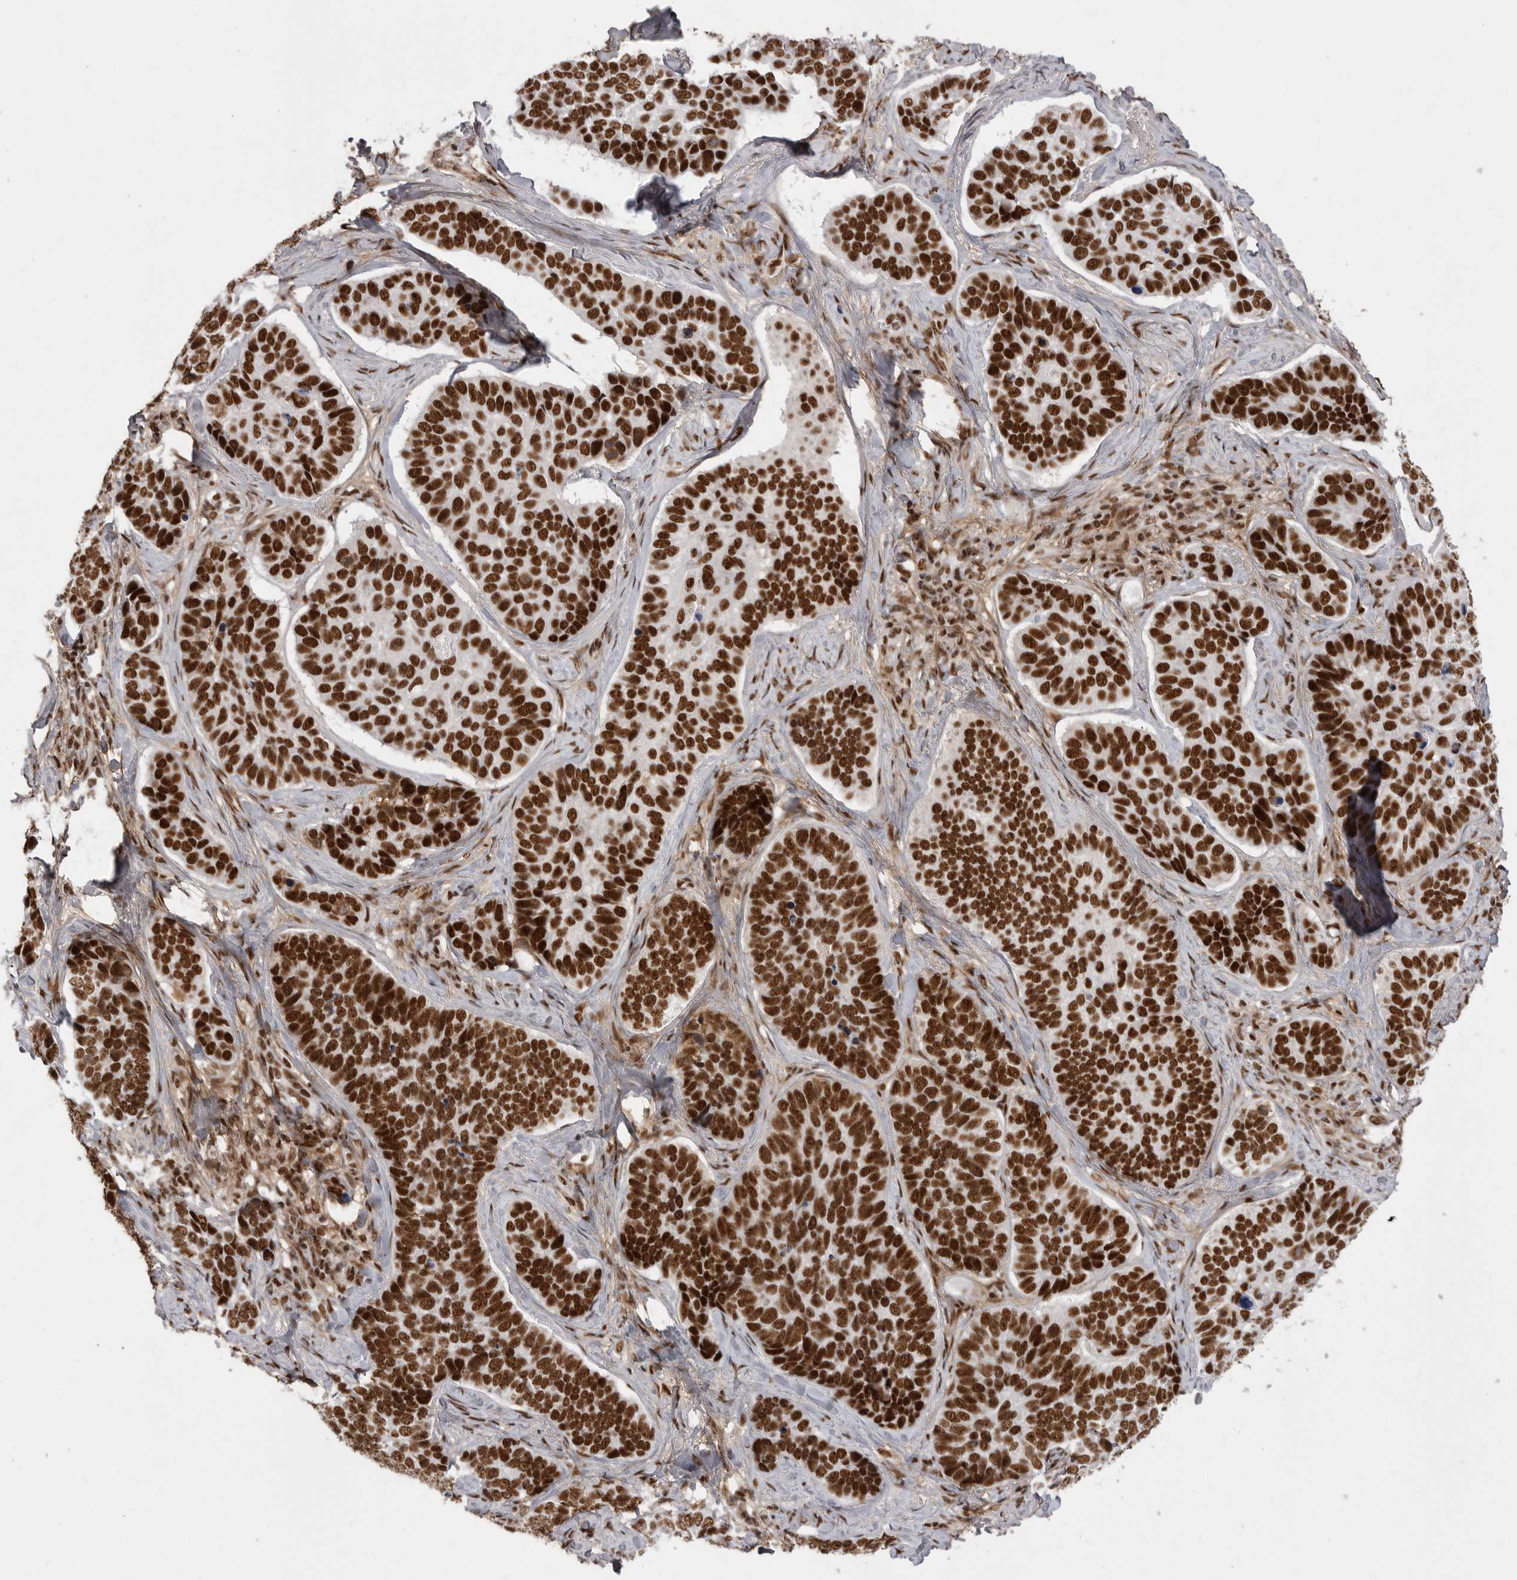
{"staining": {"intensity": "strong", "quantity": ">75%", "location": "nuclear"}, "tissue": "skin cancer", "cell_type": "Tumor cells", "image_type": "cancer", "snomed": [{"axis": "morphology", "description": "Basal cell carcinoma"}, {"axis": "topography", "description": "Skin"}], "caption": "This histopathology image shows IHC staining of human skin basal cell carcinoma, with high strong nuclear expression in approximately >75% of tumor cells.", "gene": "PPP1R8", "patient": {"sex": "male", "age": 62}}